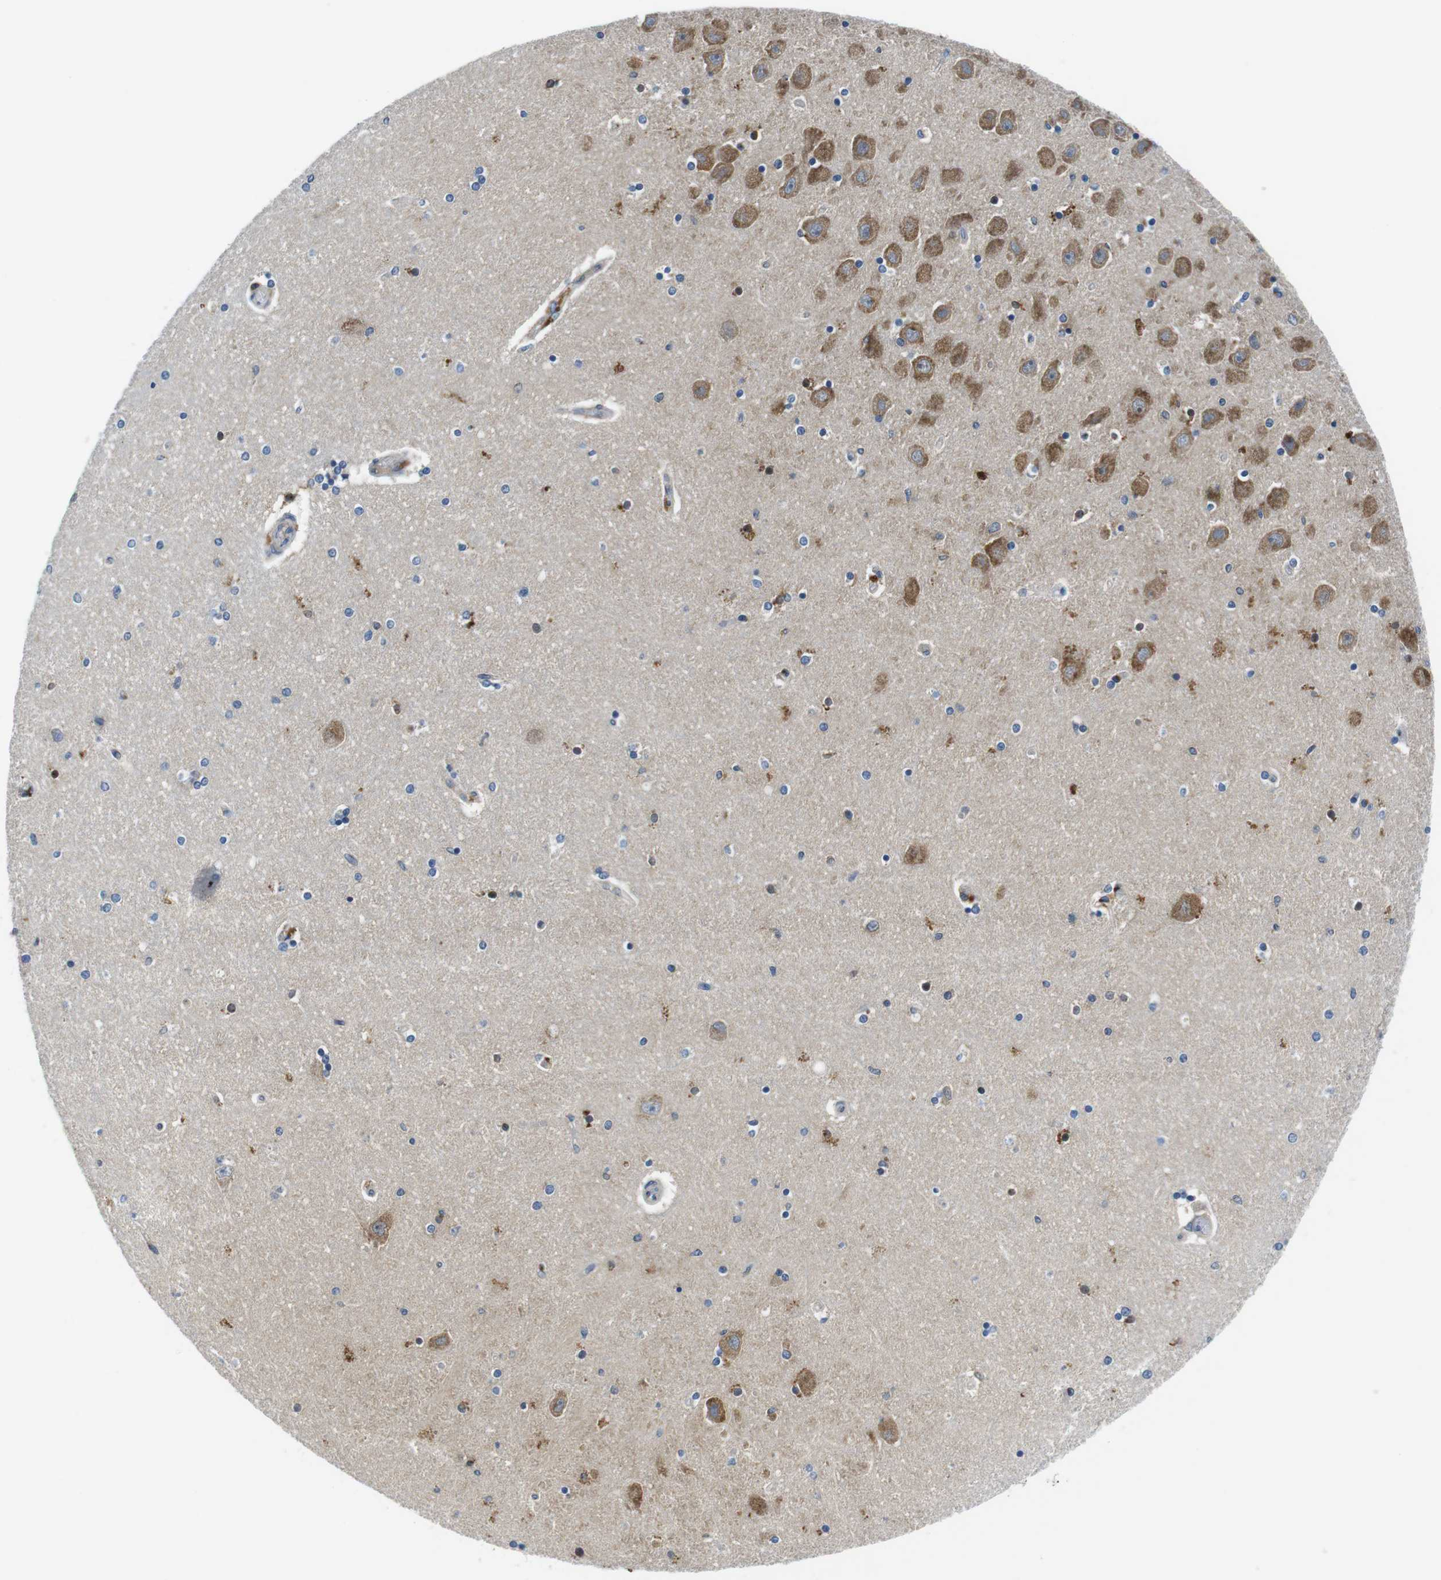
{"staining": {"intensity": "moderate", "quantity": "<25%", "location": "cytoplasmic/membranous"}, "tissue": "hippocampus", "cell_type": "Glial cells", "image_type": "normal", "snomed": [{"axis": "morphology", "description": "Normal tissue, NOS"}, {"axis": "topography", "description": "Hippocampus"}], "caption": "A brown stain labels moderate cytoplasmic/membranous staining of a protein in glial cells of normal hippocampus.", "gene": "PIK3CD", "patient": {"sex": "female", "age": 54}}